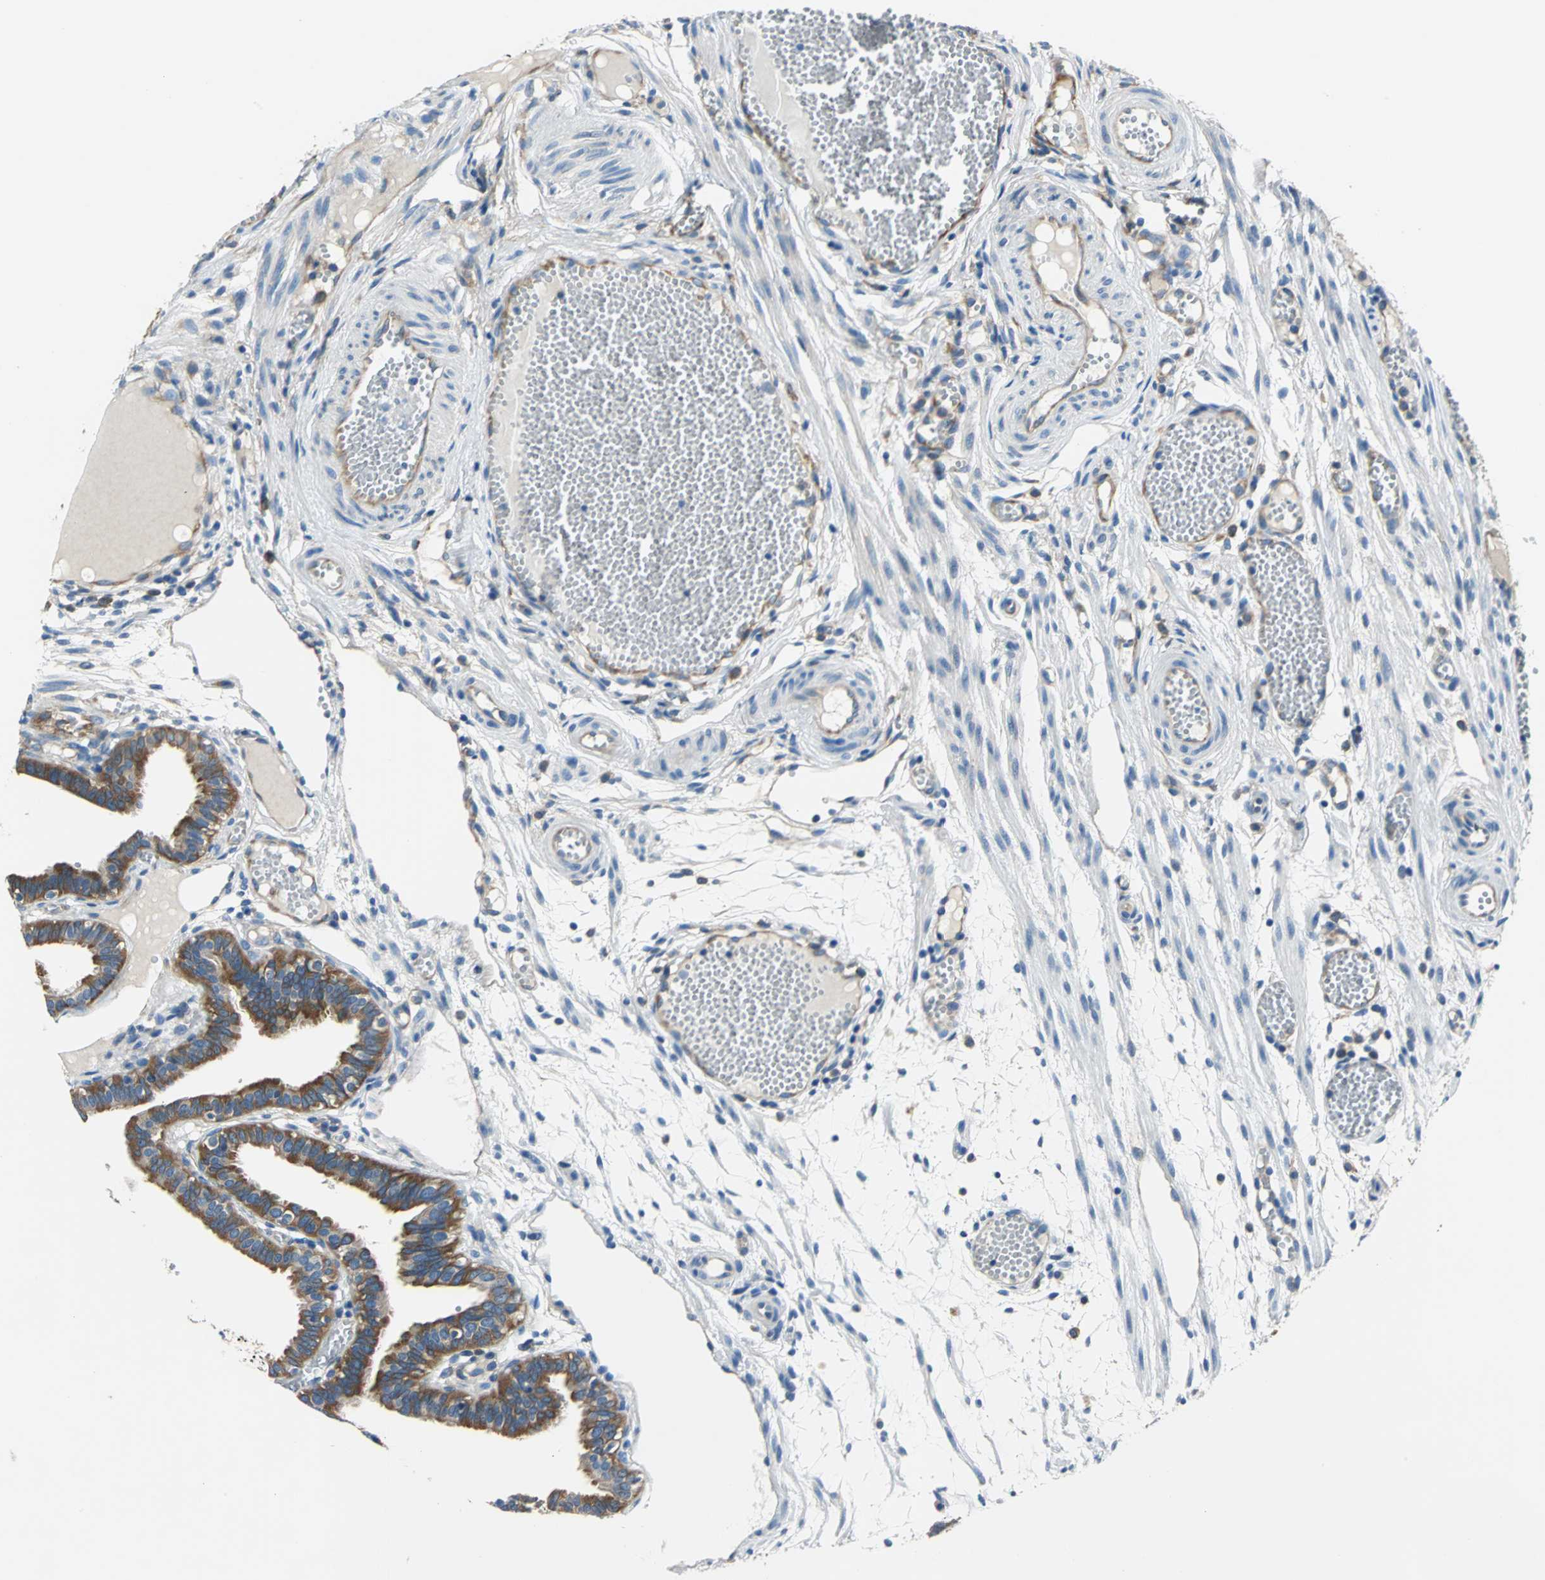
{"staining": {"intensity": "strong", "quantity": ">75%", "location": "cytoplasmic/membranous"}, "tissue": "fallopian tube", "cell_type": "Glandular cells", "image_type": "normal", "snomed": [{"axis": "morphology", "description": "Normal tissue, NOS"}, {"axis": "topography", "description": "Fallopian tube"}], "caption": "This photomicrograph exhibits normal fallopian tube stained with IHC to label a protein in brown. The cytoplasmic/membranous of glandular cells show strong positivity for the protein. Nuclei are counter-stained blue.", "gene": "TRIM25", "patient": {"sex": "female", "age": 29}}